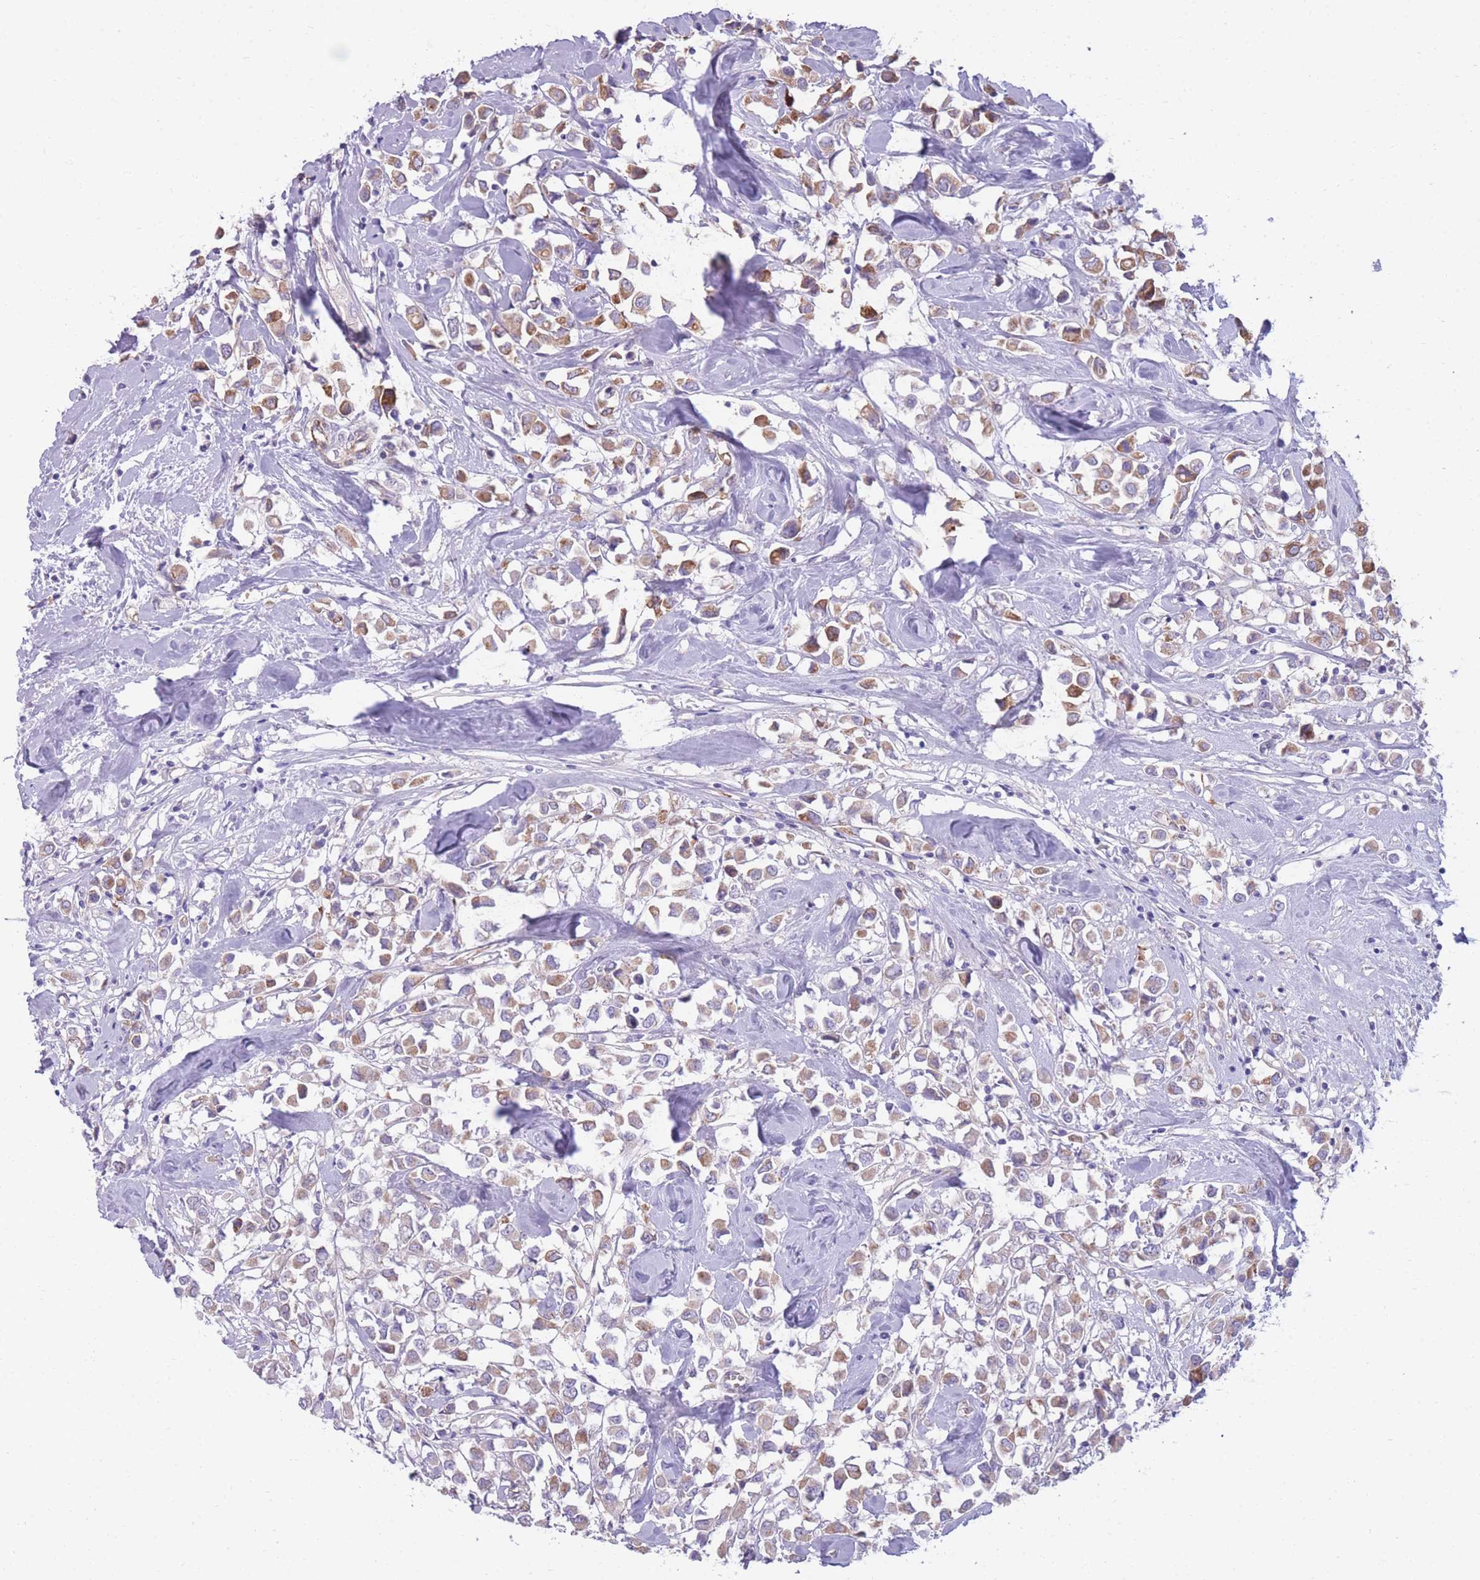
{"staining": {"intensity": "moderate", "quantity": ">75%", "location": "cytoplasmic/membranous"}, "tissue": "breast cancer", "cell_type": "Tumor cells", "image_type": "cancer", "snomed": [{"axis": "morphology", "description": "Duct carcinoma"}, {"axis": "topography", "description": "Breast"}], "caption": "Tumor cells demonstrate medium levels of moderate cytoplasmic/membranous positivity in about >75% of cells in intraductal carcinoma (breast).", "gene": "RGS11", "patient": {"sex": "female", "age": 61}}